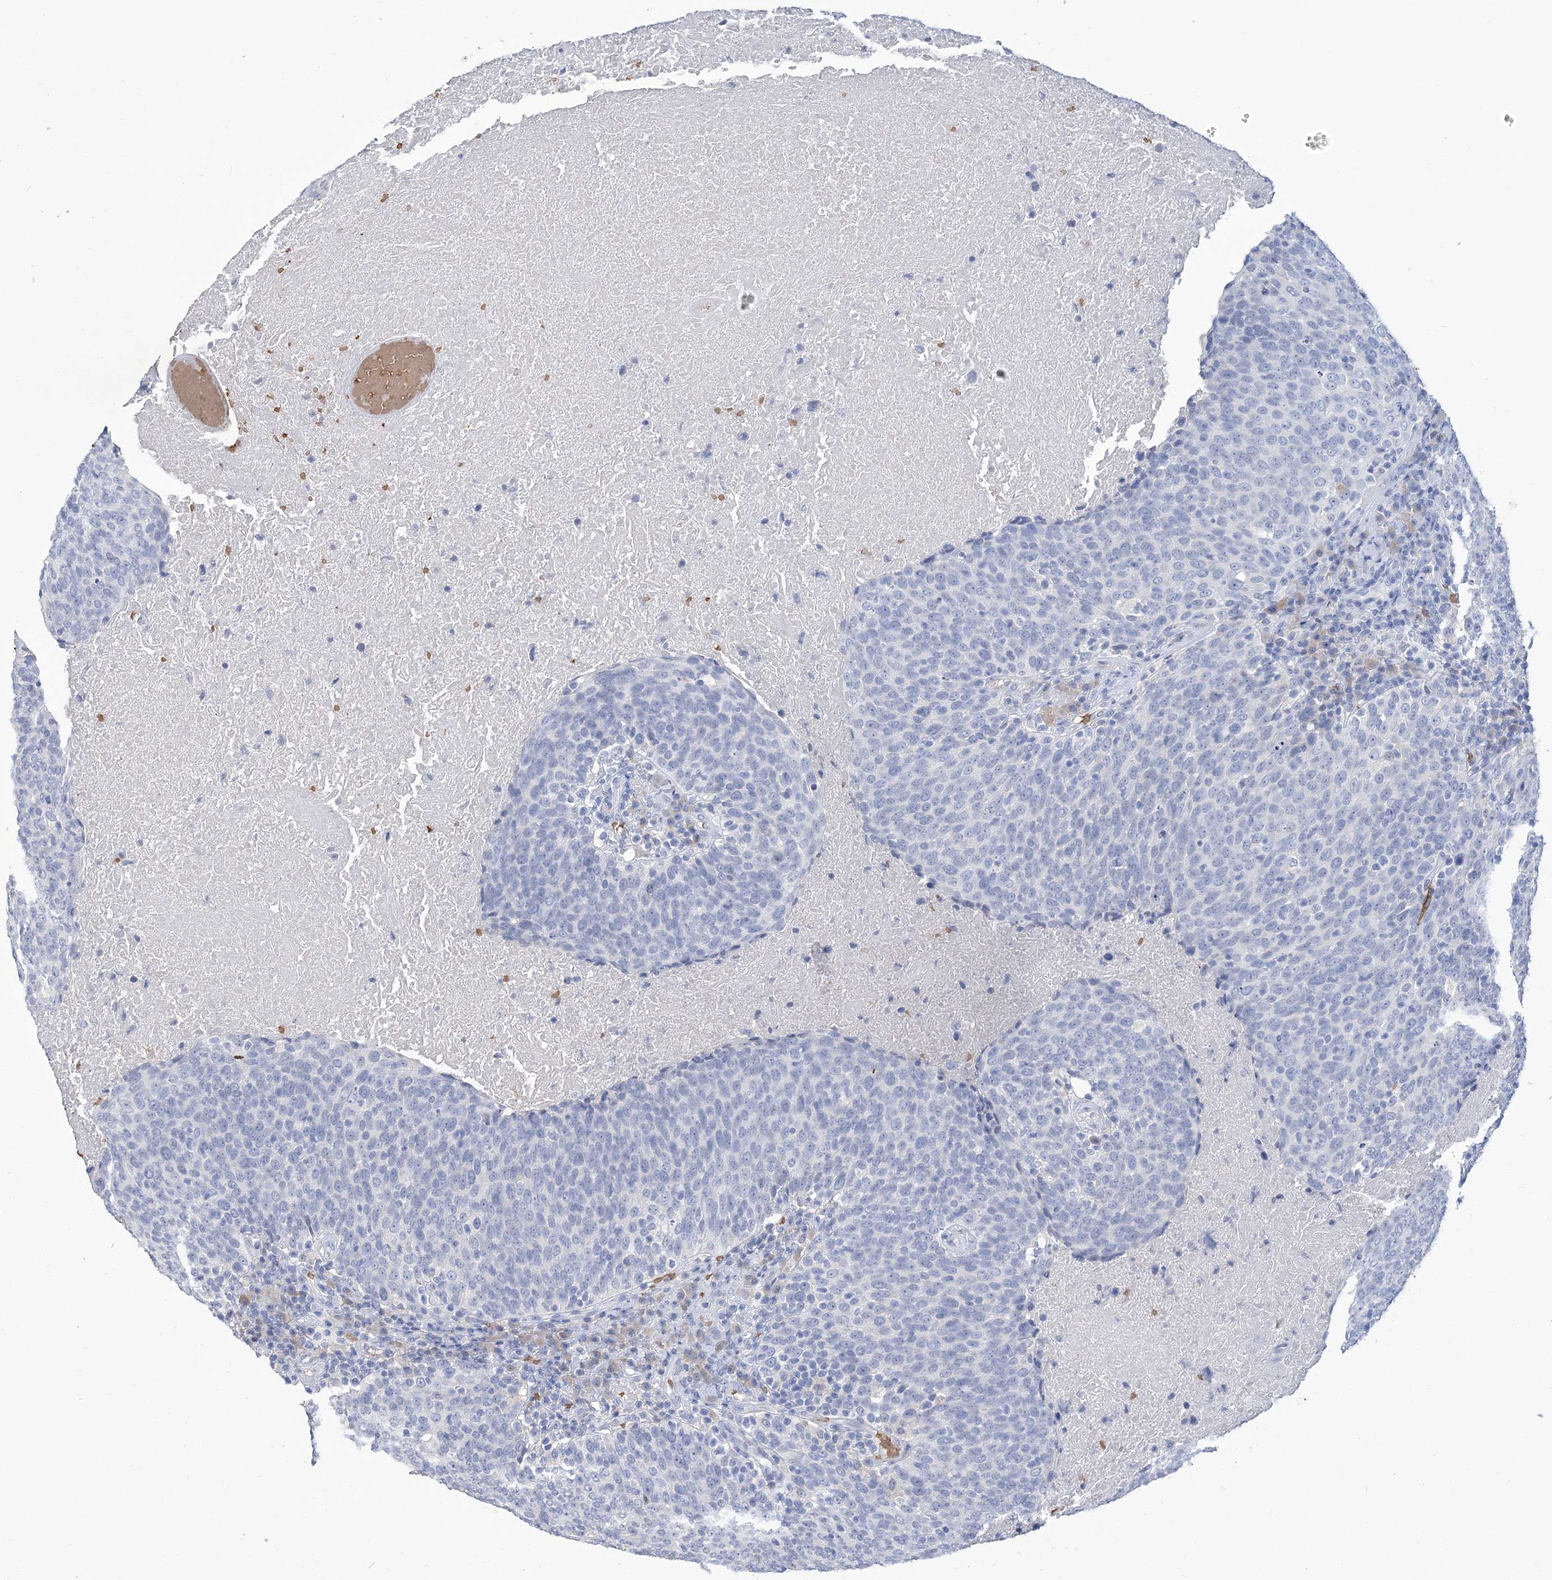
{"staining": {"intensity": "negative", "quantity": "none", "location": "none"}, "tissue": "head and neck cancer", "cell_type": "Tumor cells", "image_type": "cancer", "snomed": [{"axis": "morphology", "description": "Squamous cell carcinoma, NOS"}, {"axis": "morphology", "description": "Squamous cell carcinoma, metastatic, NOS"}, {"axis": "topography", "description": "Lymph node"}, {"axis": "topography", "description": "Head-Neck"}], "caption": "Head and neck cancer (squamous cell carcinoma) was stained to show a protein in brown. There is no significant staining in tumor cells. Nuclei are stained in blue.", "gene": "HBA1", "patient": {"sex": "male", "age": 62}}